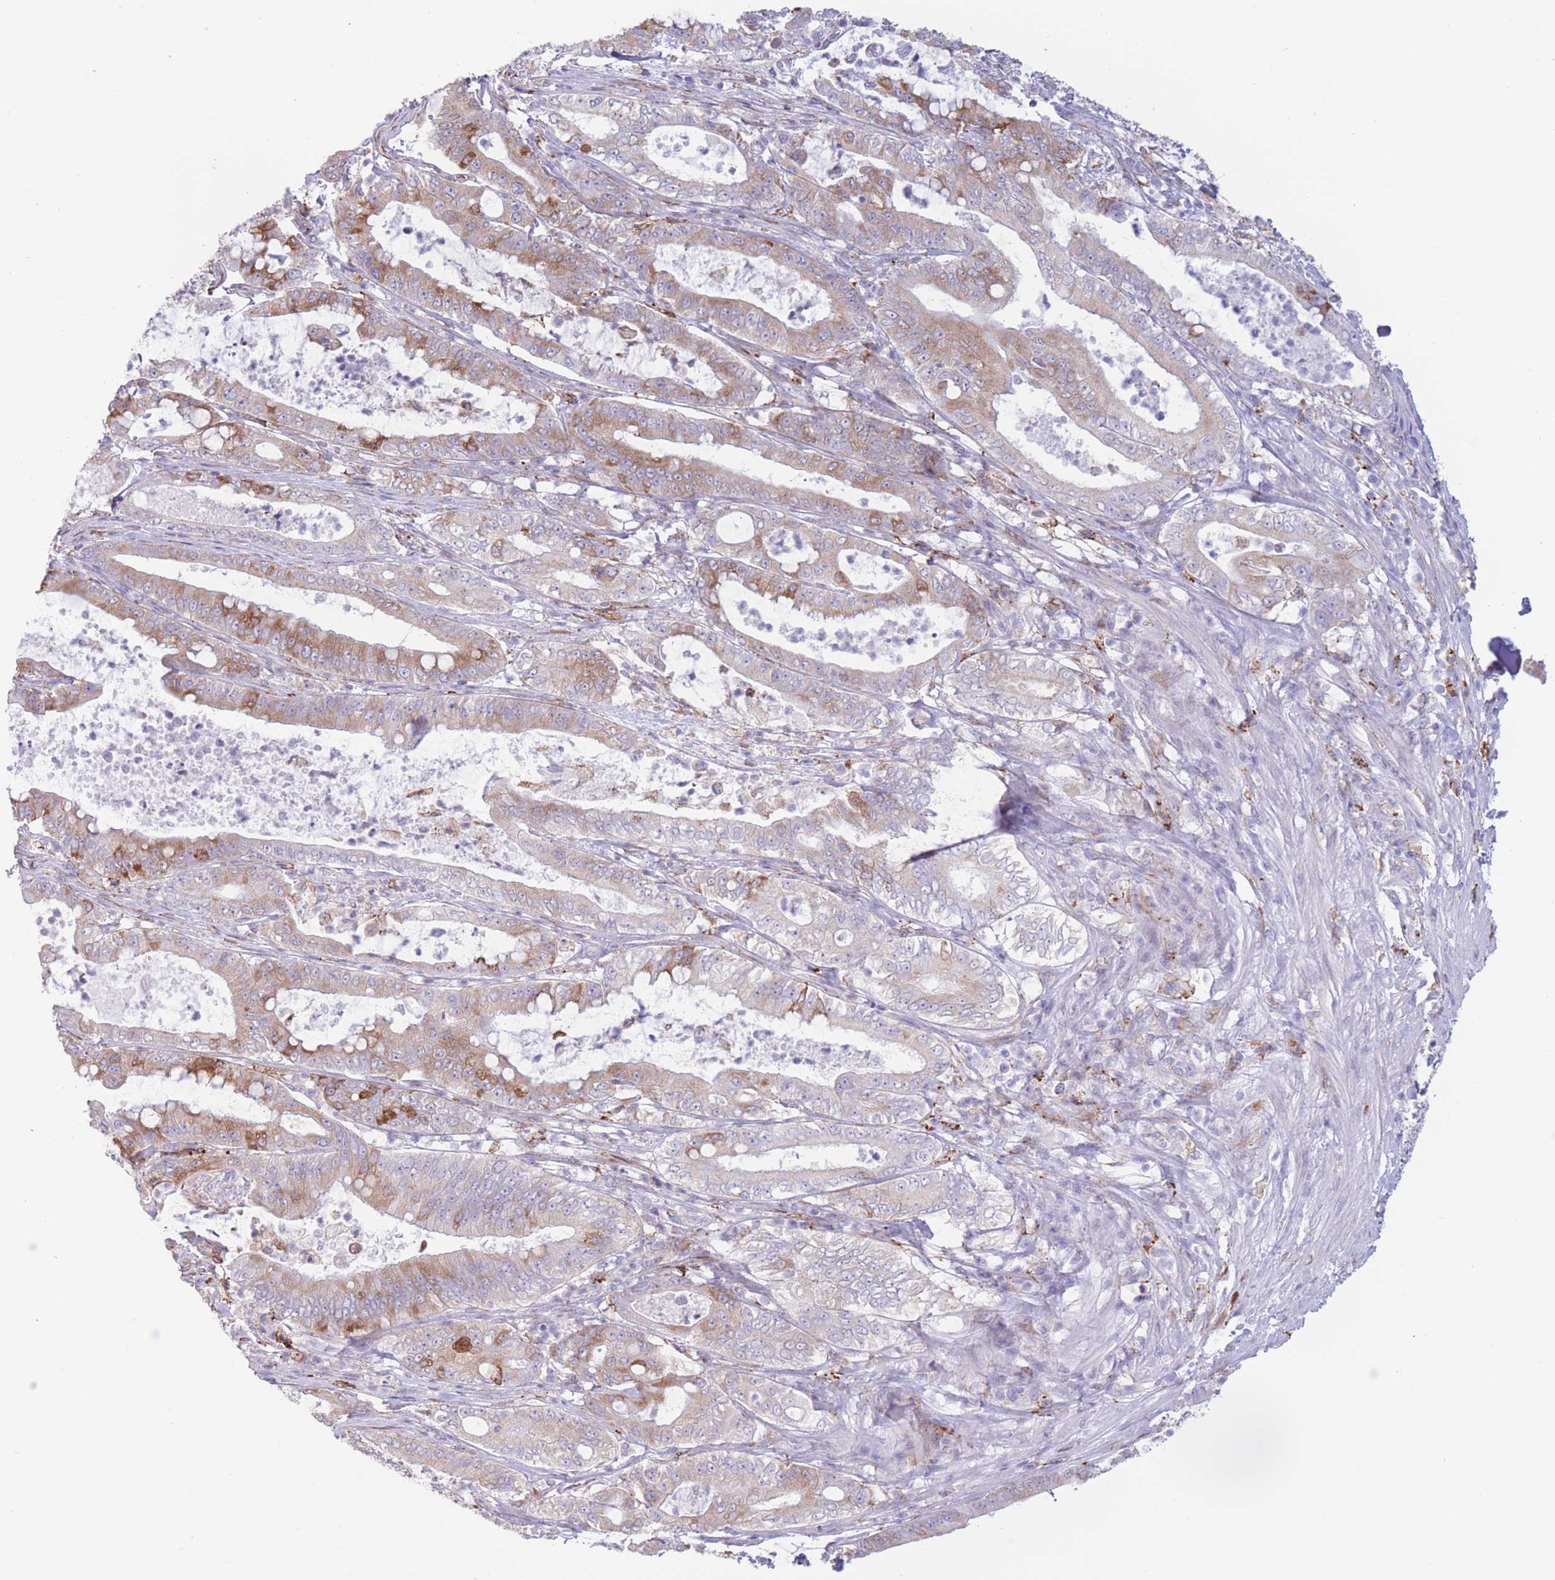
{"staining": {"intensity": "moderate", "quantity": "25%-75%", "location": "cytoplasmic/membranous"}, "tissue": "pancreatic cancer", "cell_type": "Tumor cells", "image_type": "cancer", "snomed": [{"axis": "morphology", "description": "Adenocarcinoma, NOS"}, {"axis": "topography", "description": "Pancreas"}], "caption": "This histopathology image exhibits immunohistochemistry staining of human pancreatic cancer, with medium moderate cytoplasmic/membranous staining in about 25%-75% of tumor cells.", "gene": "MYDGF", "patient": {"sex": "male", "age": 71}}